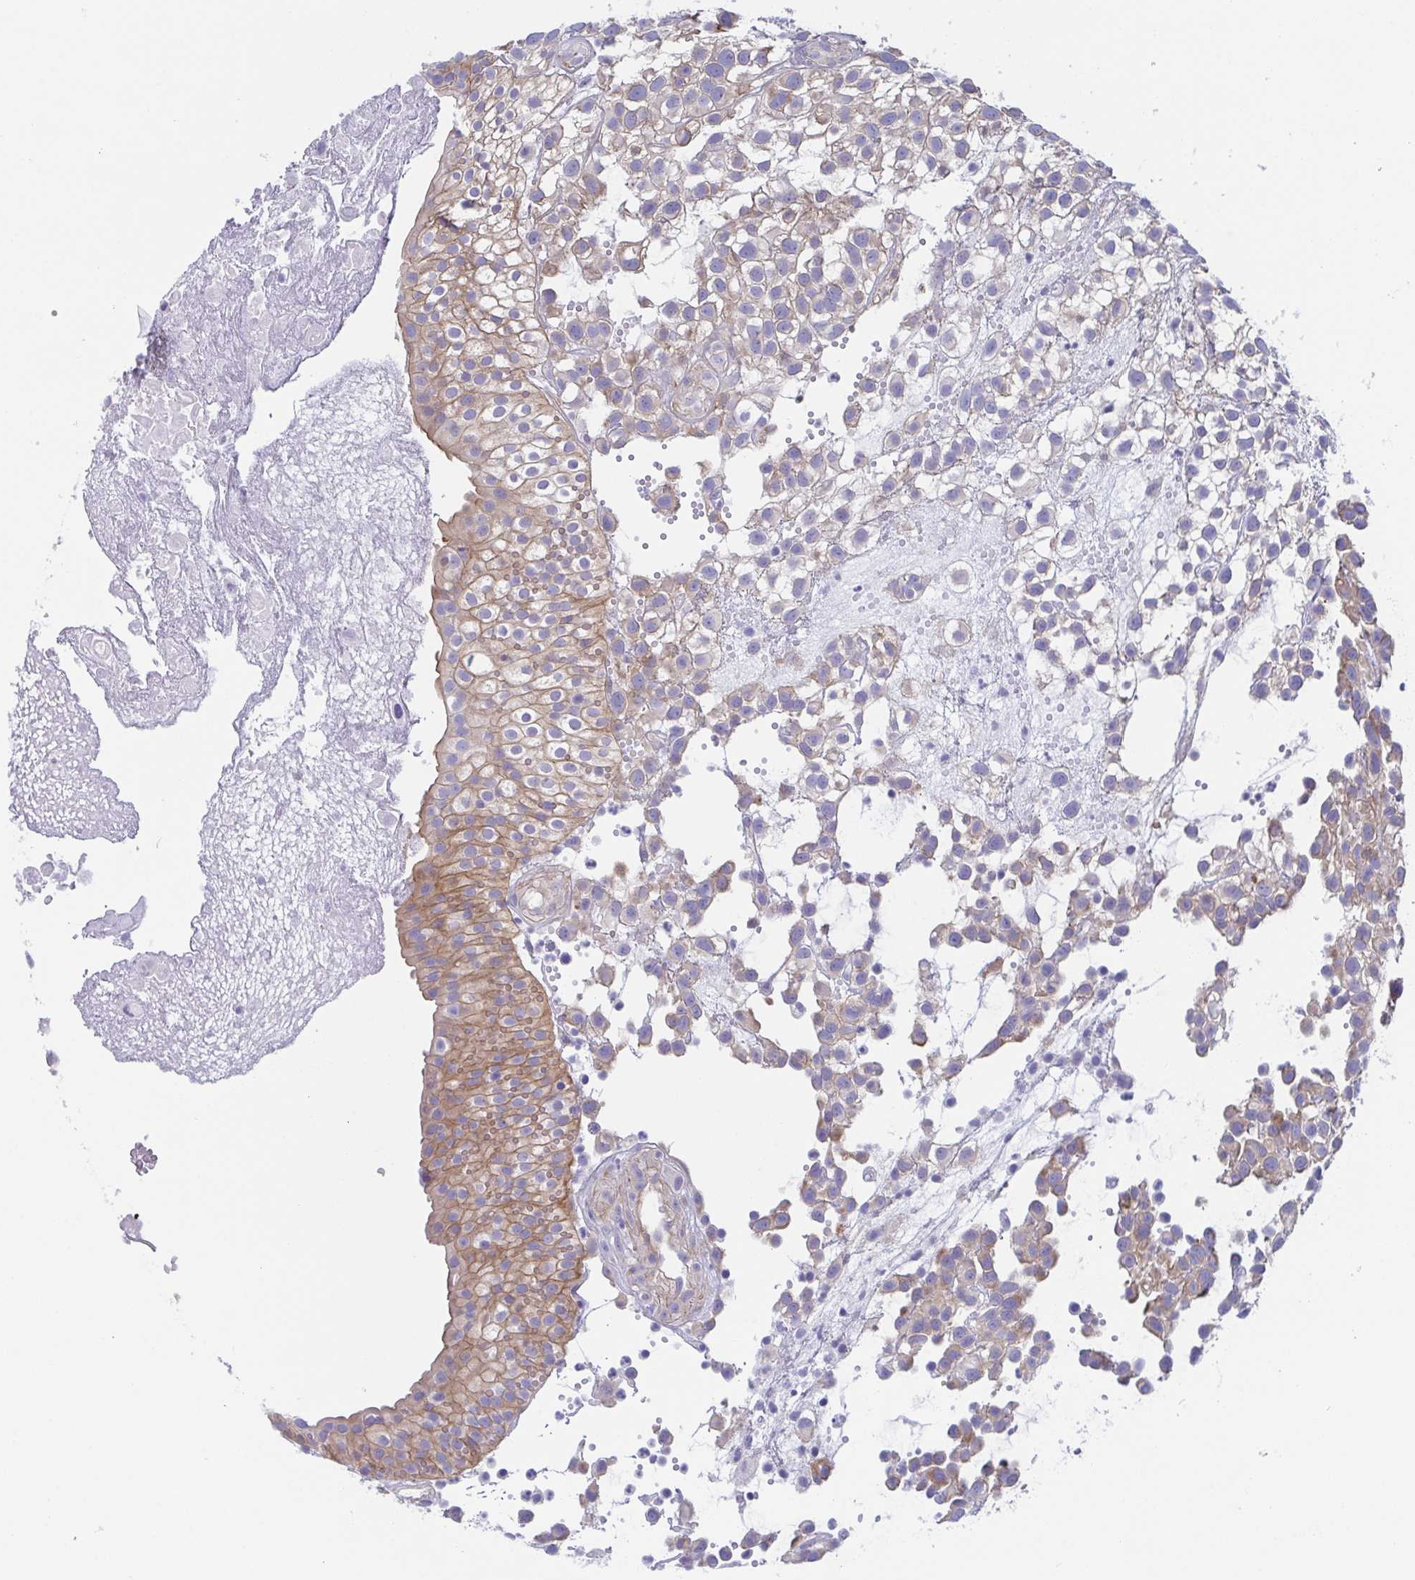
{"staining": {"intensity": "moderate", "quantity": "25%-75%", "location": "cytoplasmic/membranous"}, "tissue": "urothelial cancer", "cell_type": "Tumor cells", "image_type": "cancer", "snomed": [{"axis": "morphology", "description": "Urothelial carcinoma, High grade"}, {"axis": "topography", "description": "Urinary bladder"}], "caption": "High-grade urothelial carcinoma stained for a protein (brown) displays moderate cytoplasmic/membranous positive staining in about 25%-75% of tumor cells.", "gene": "DYNC1I1", "patient": {"sex": "male", "age": 56}}